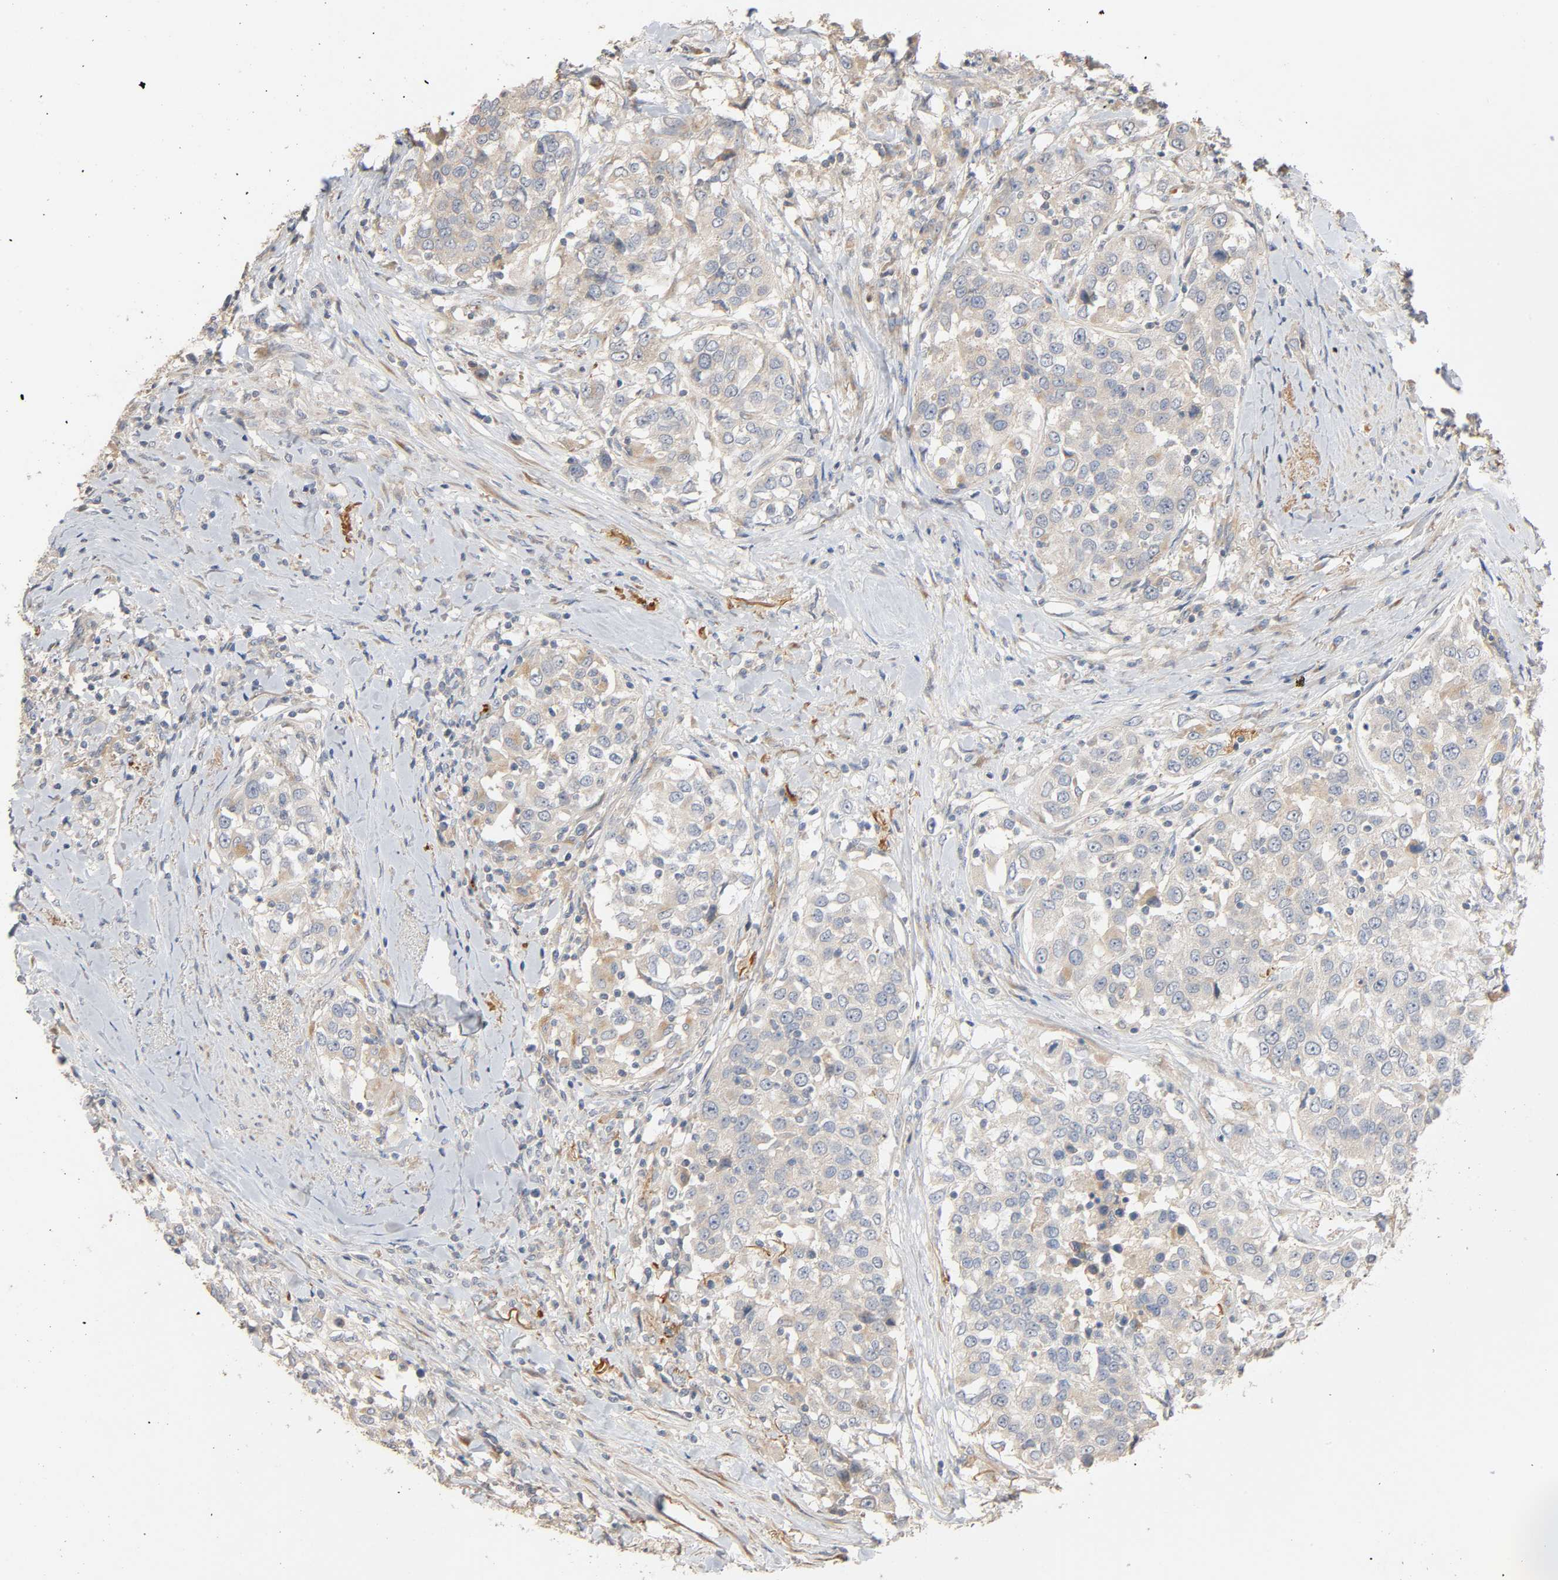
{"staining": {"intensity": "weak", "quantity": "<25%", "location": "cytoplasmic/membranous"}, "tissue": "urothelial cancer", "cell_type": "Tumor cells", "image_type": "cancer", "snomed": [{"axis": "morphology", "description": "Urothelial carcinoma, High grade"}, {"axis": "topography", "description": "Urinary bladder"}], "caption": "The photomicrograph displays no significant expression in tumor cells of urothelial carcinoma (high-grade).", "gene": "SGSM1", "patient": {"sex": "female", "age": 80}}